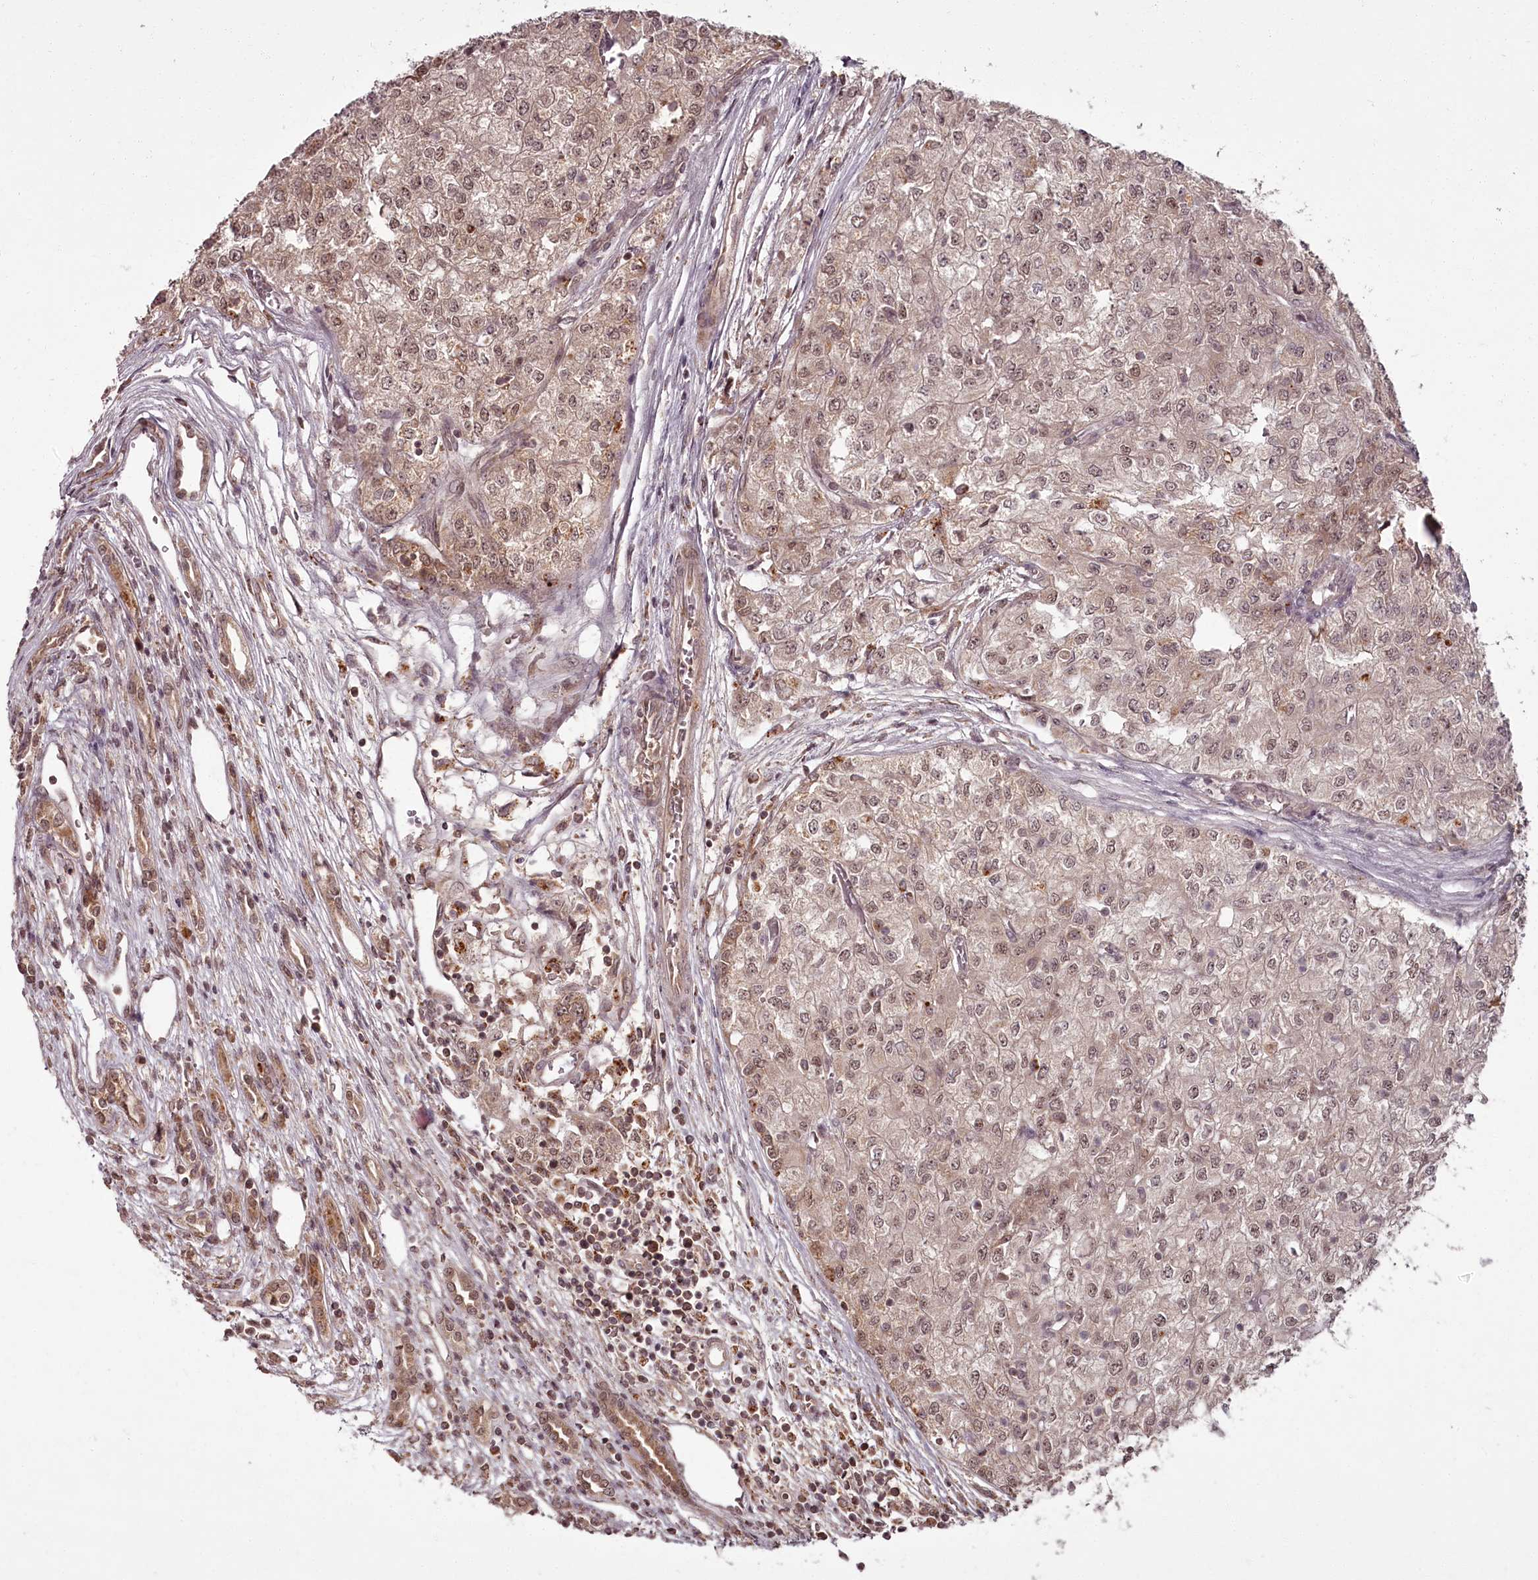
{"staining": {"intensity": "weak", "quantity": ">75%", "location": "nuclear"}, "tissue": "renal cancer", "cell_type": "Tumor cells", "image_type": "cancer", "snomed": [{"axis": "morphology", "description": "Adenocarcinoma, NOS"}, {"axis": "topography", "description": "Kidney"}], "caption": "Renal cancer (adenocarcinoma) stained with a brown dye shows weak nuclear positive expression in approximately >75% of tumor cells.", "gene": "PCBP2", "patient": {"sex": "female", "age": 54}}